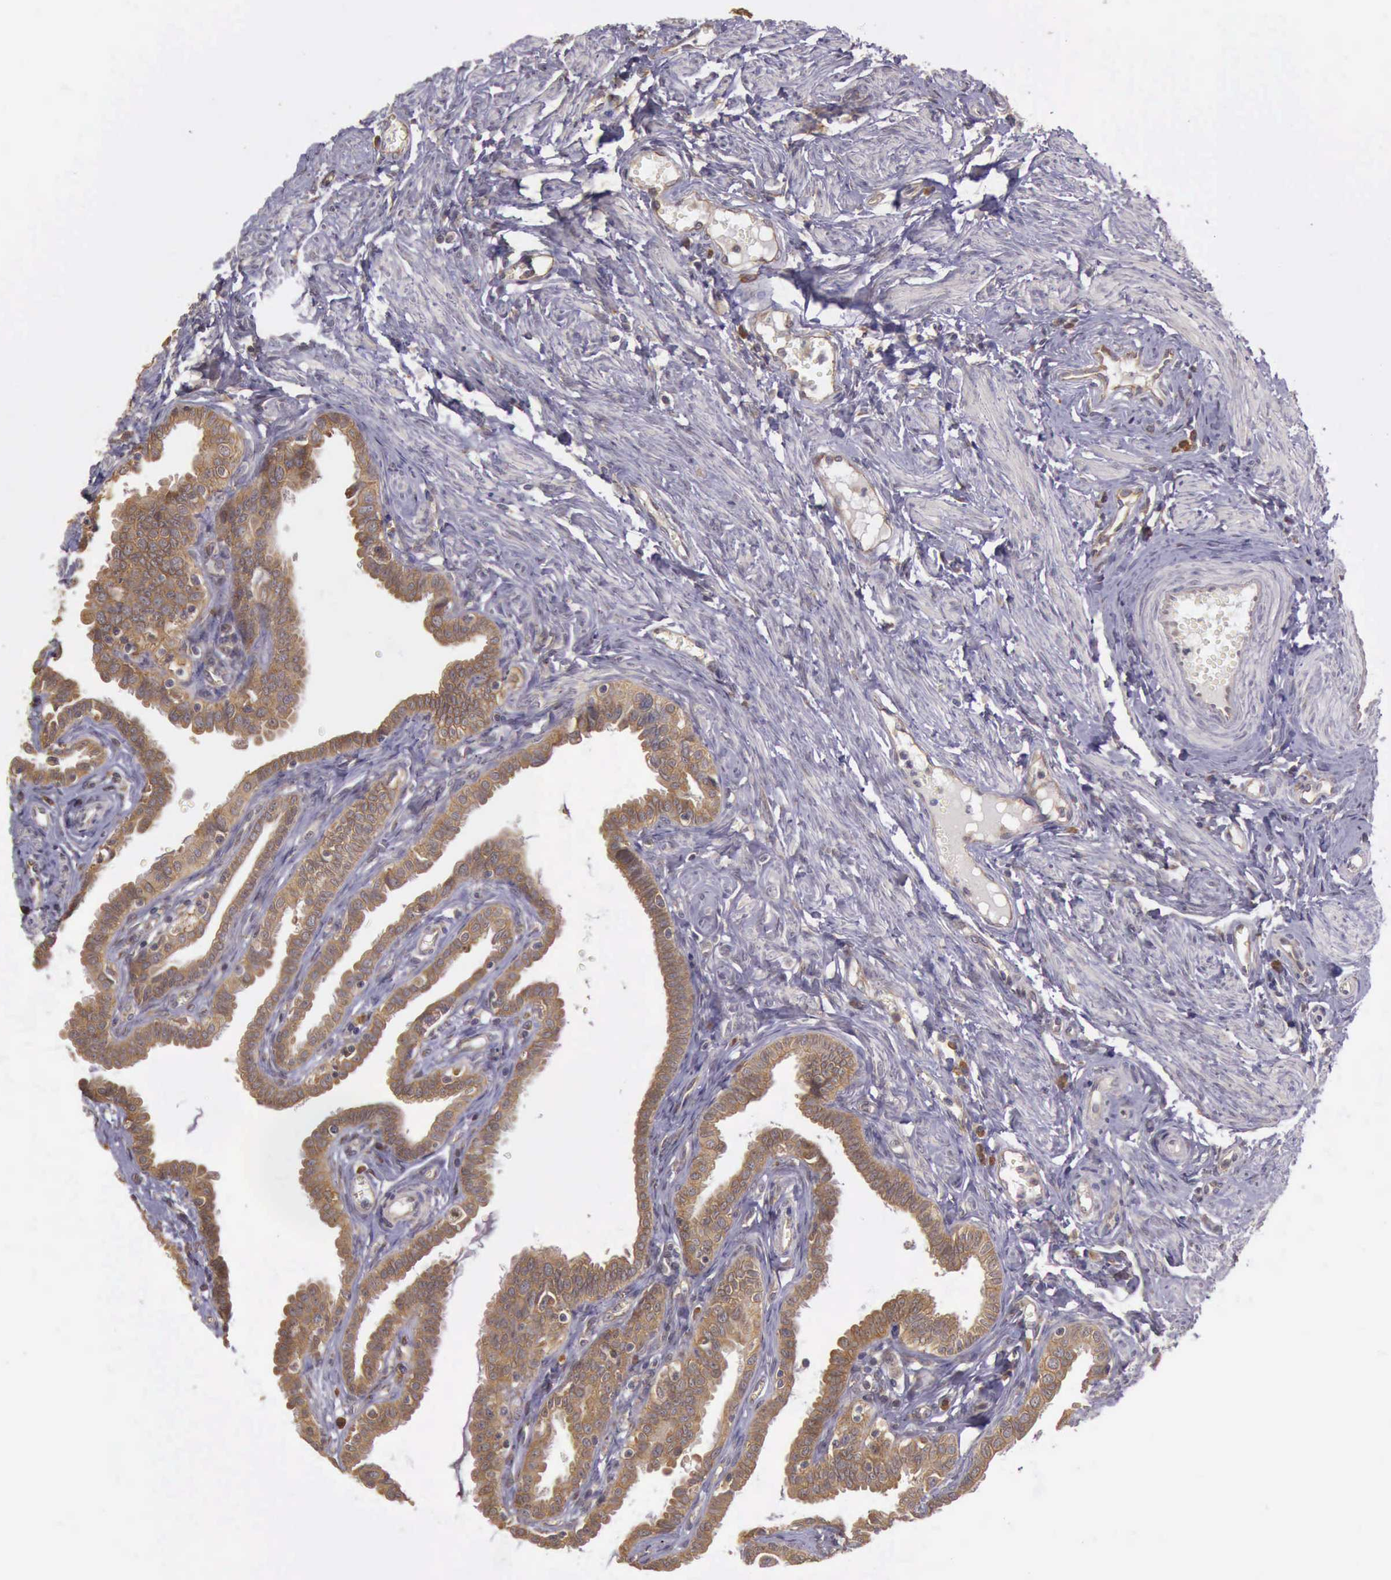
{"staining": {"intensity": "moderate", "quantity": ">75%", "location": "cytoplasmic/membranous"}, "tissue": "fallopian tube", "cell_type": "Glandular cells", "image_type": "normal", "snomed": [{"axis": "morphology", "description": "Normal tissue, NOS"}, {"axis": "topography", "description": "Fallopian tube"}], "caption": "Fallopian tube stained for a protein (brown) shows moderate cytoplasmic/membranous positive positivity in about >75% of glandular cells.", "gene": "EIF5", "patient": {"sex": "female", "age": 67}}